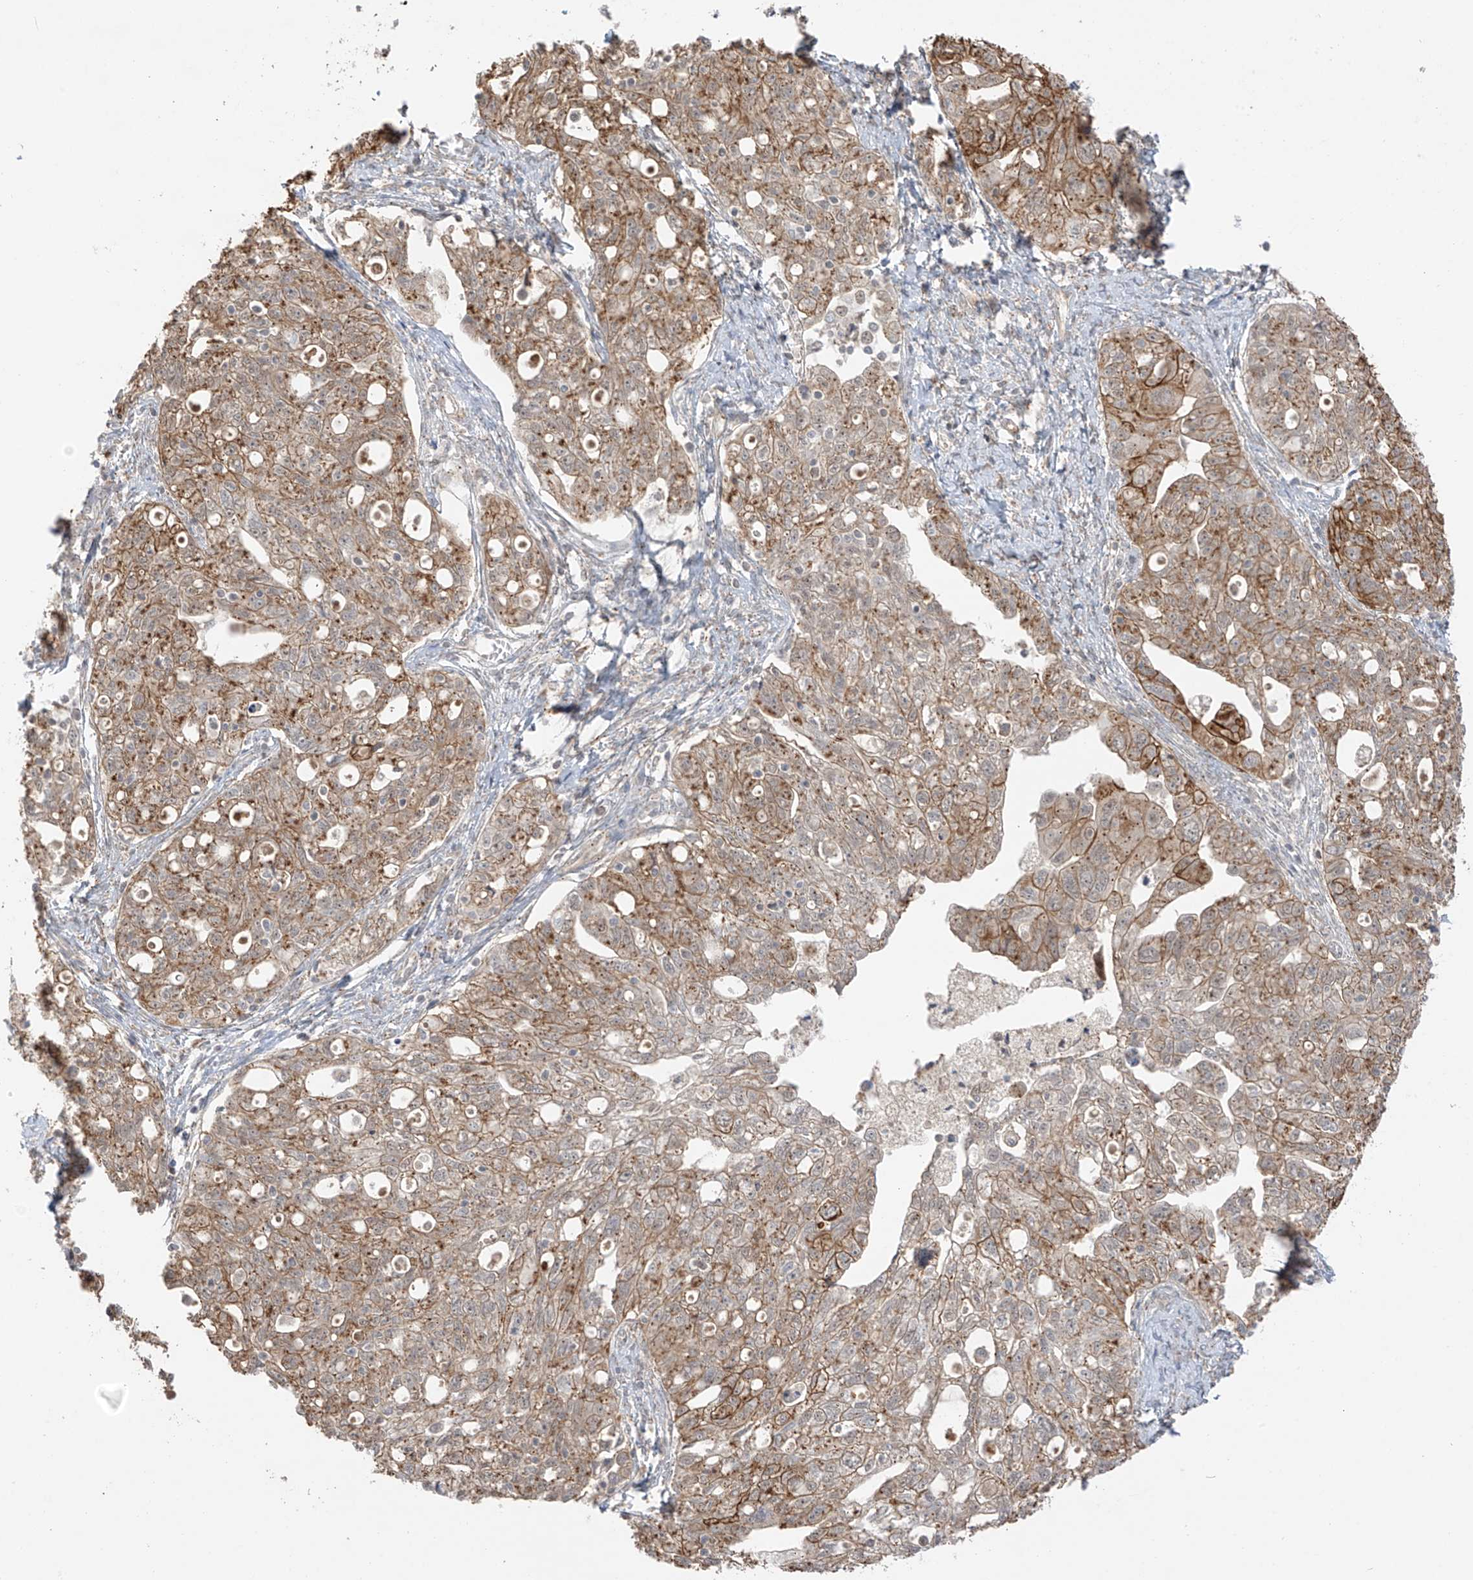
{"staining": {"intensity": "moderate", "quantity": ">75%", "location": "cytoplasmic/membranous"}, "tissue": "ovarian cancer", "cell_type": "Tumor cells", "image_type": "cancer", "snomed": [{"axis": "morphology", "description": "Carcinoma, NOS"}, {"axis": "morphology", "description": "Cystadenocarcinoma, serous, NOS"}, {"axis": "topography", "description": "Ovary"}], "caption": "IHC staining of ovarian carcinoma, which shows medium levels of moderate cytoplasmic/membranous staining in about >75% of tumor cells indicating moderate cytoplasmic/membranous protein positivity. The staining was performed using DAB (3,3'-diaminobenzidine) (brown) for protein detection and nuclei were counterstained in hematoxylin (blue).", "gene": "N4BP3", "patient": {"sex": "female", "age": 69}}